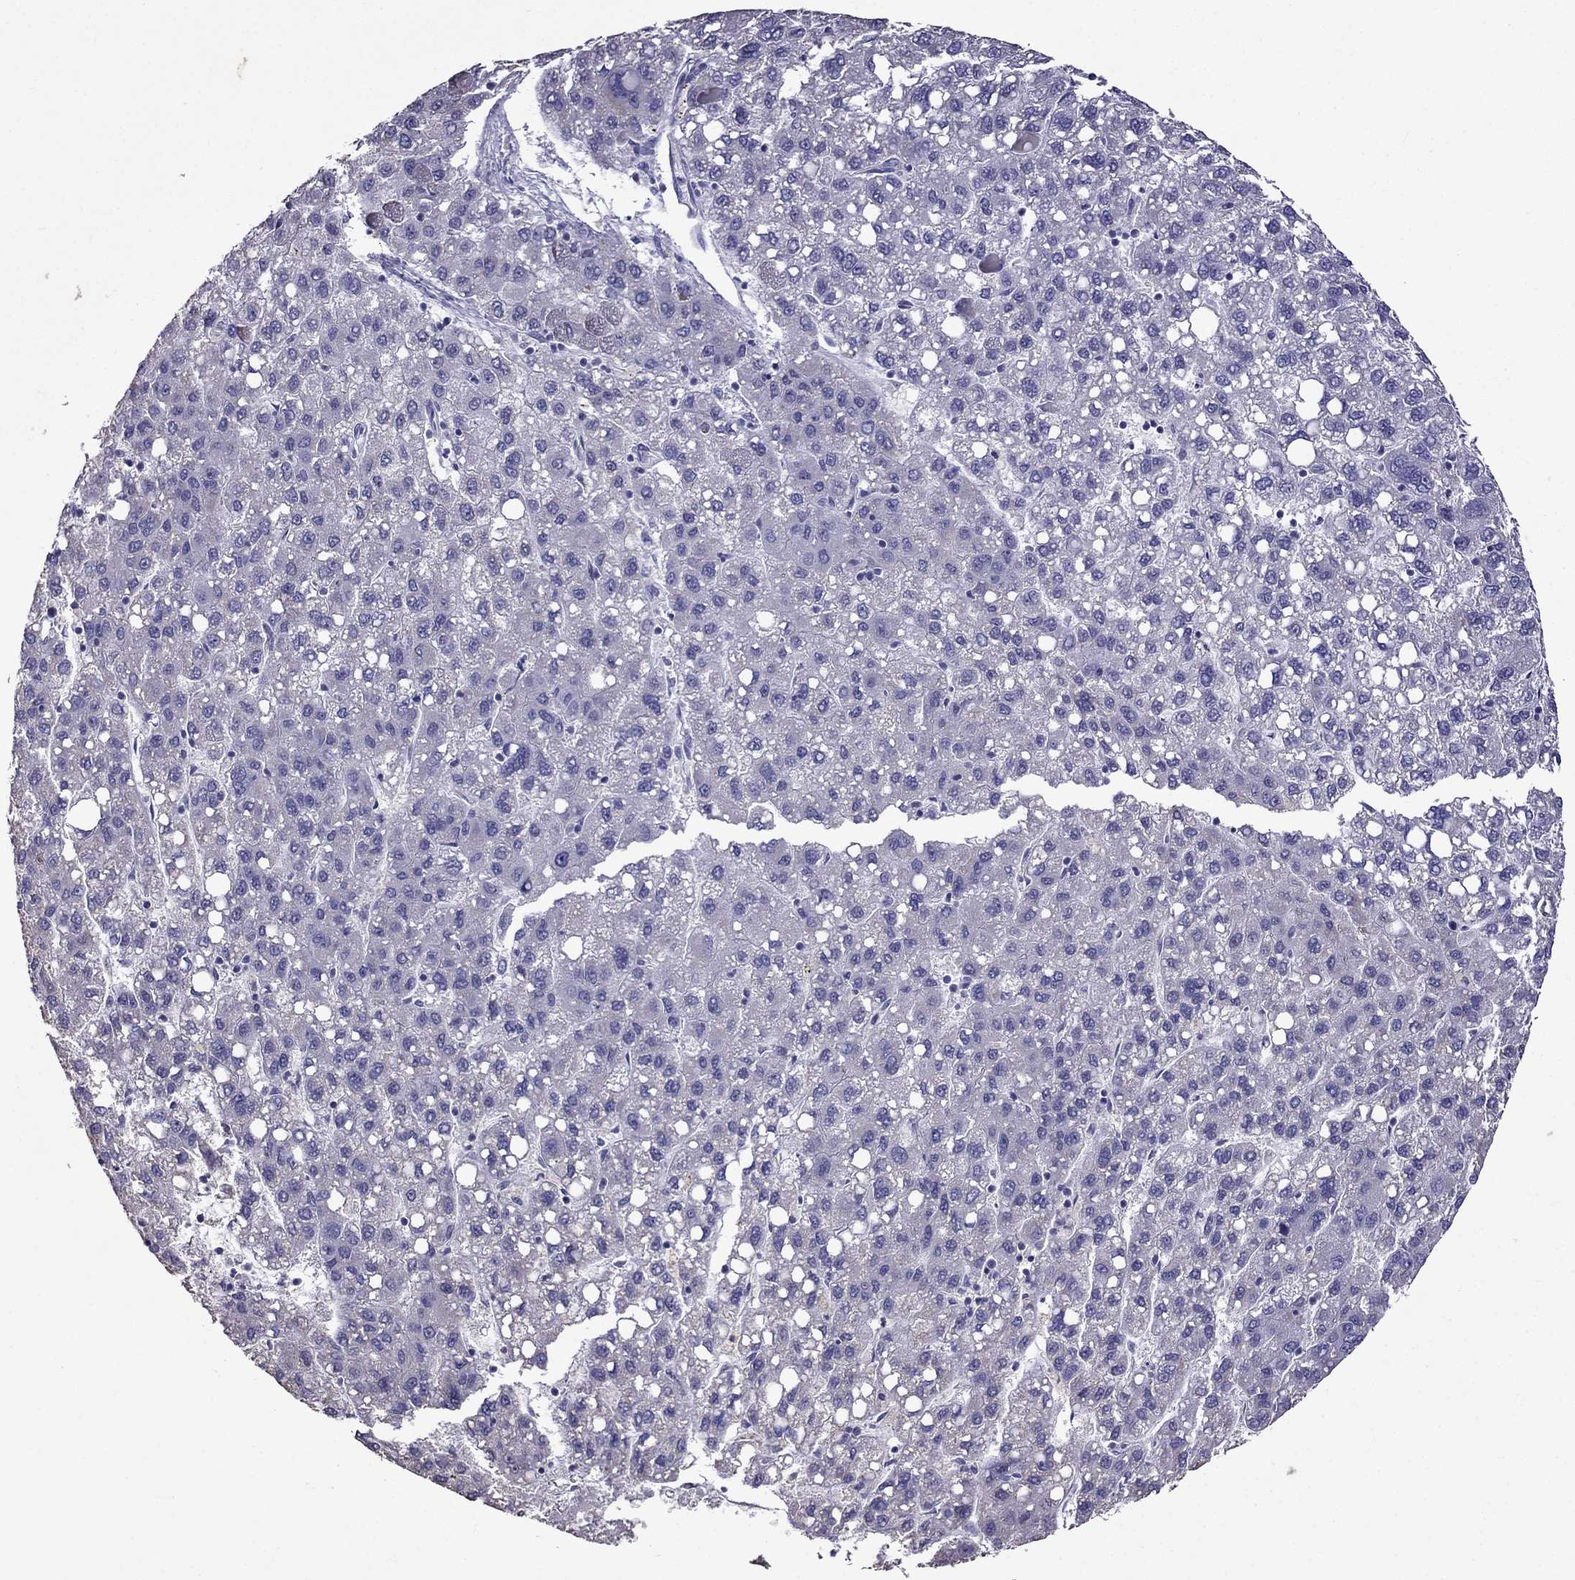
{"staining": {"intensity": "negative", "quantity": "none", "location": "none"}, "tissue": "liver cancer", "cell_type": "Tumor cells", "image_type": "cancer", "snomed": [{"axis": "morphology", "description": "Carcinoma, Hepatocellular, NOS"}, {"axis": "topography", "description": "Liver"}], "caption": "Photomicrograph shows no protein positivity in tumor cells of liver hepatocellular carcinoma tissue.", "gene": "AK5", "patient": {"sex": "female", "age": 82}}